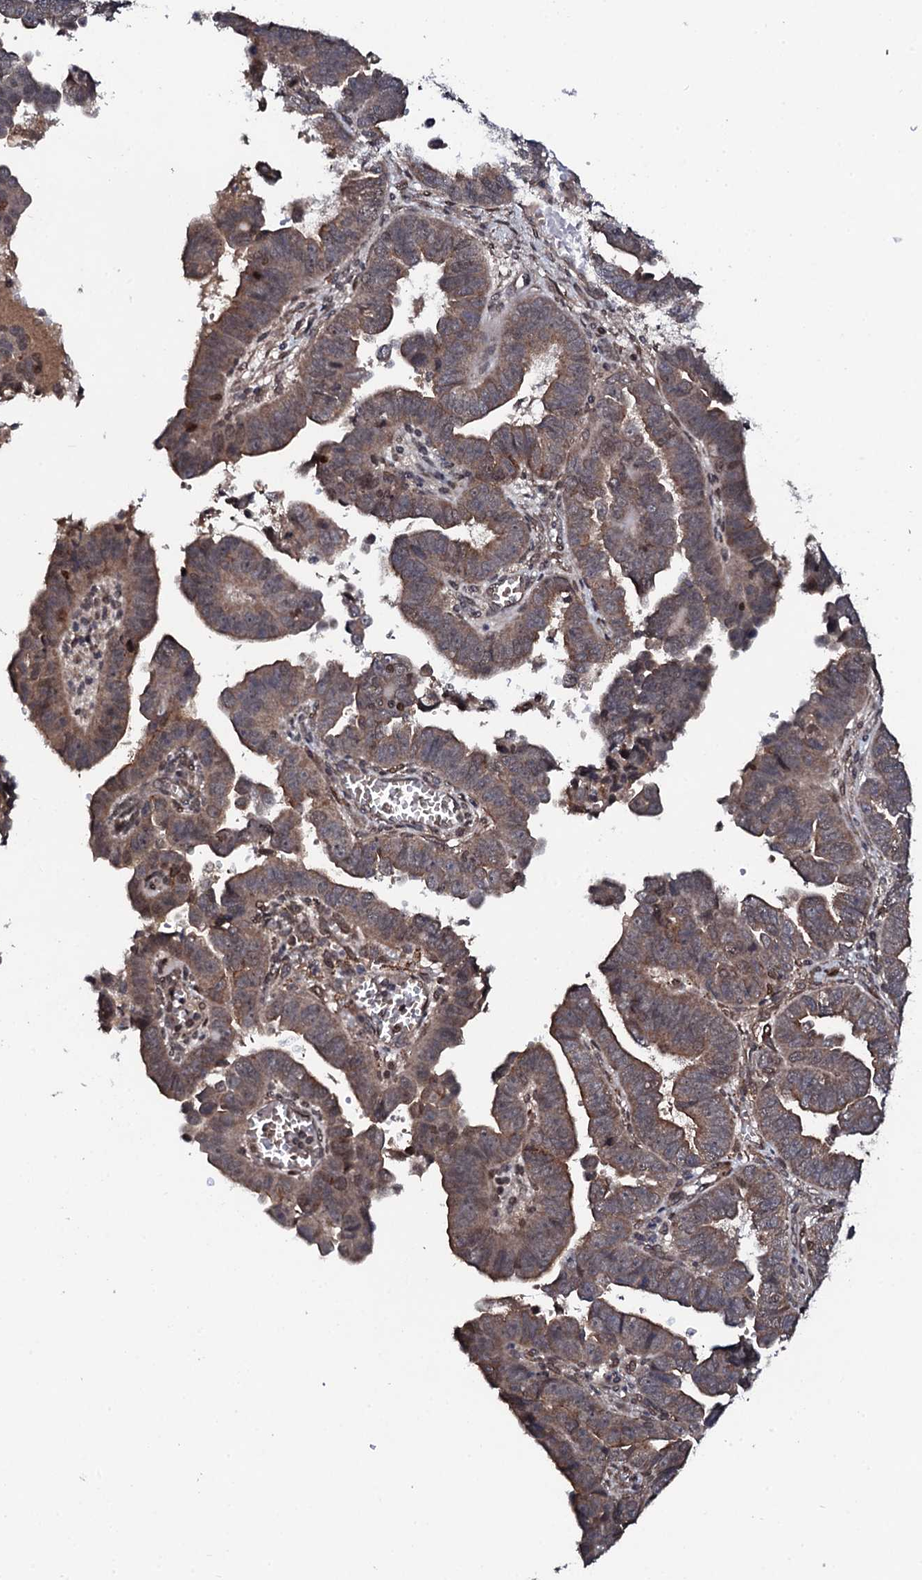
{"staining": {"intensity": "weak", "quantity": ">75%", "location": "cytoplasmic/membranous"}, "tissue": "endometrial cancer", "cell_type": "Tumor cells", "image_type": "cancer", "snomed": [{"axis": "morphology", "description": "Adenocarcinoma, NOS"}, {"axis": "topography", "description": "Endometrium"}], "caption": "Immunohistochemistry (IHC) of human endometrial cancer displays low levels of weak cytoplasmic/membranous staining in approximately >75% of tumor cells.", "gene": "FAM111A", "patient": {"sex": "female", "age": 75}}